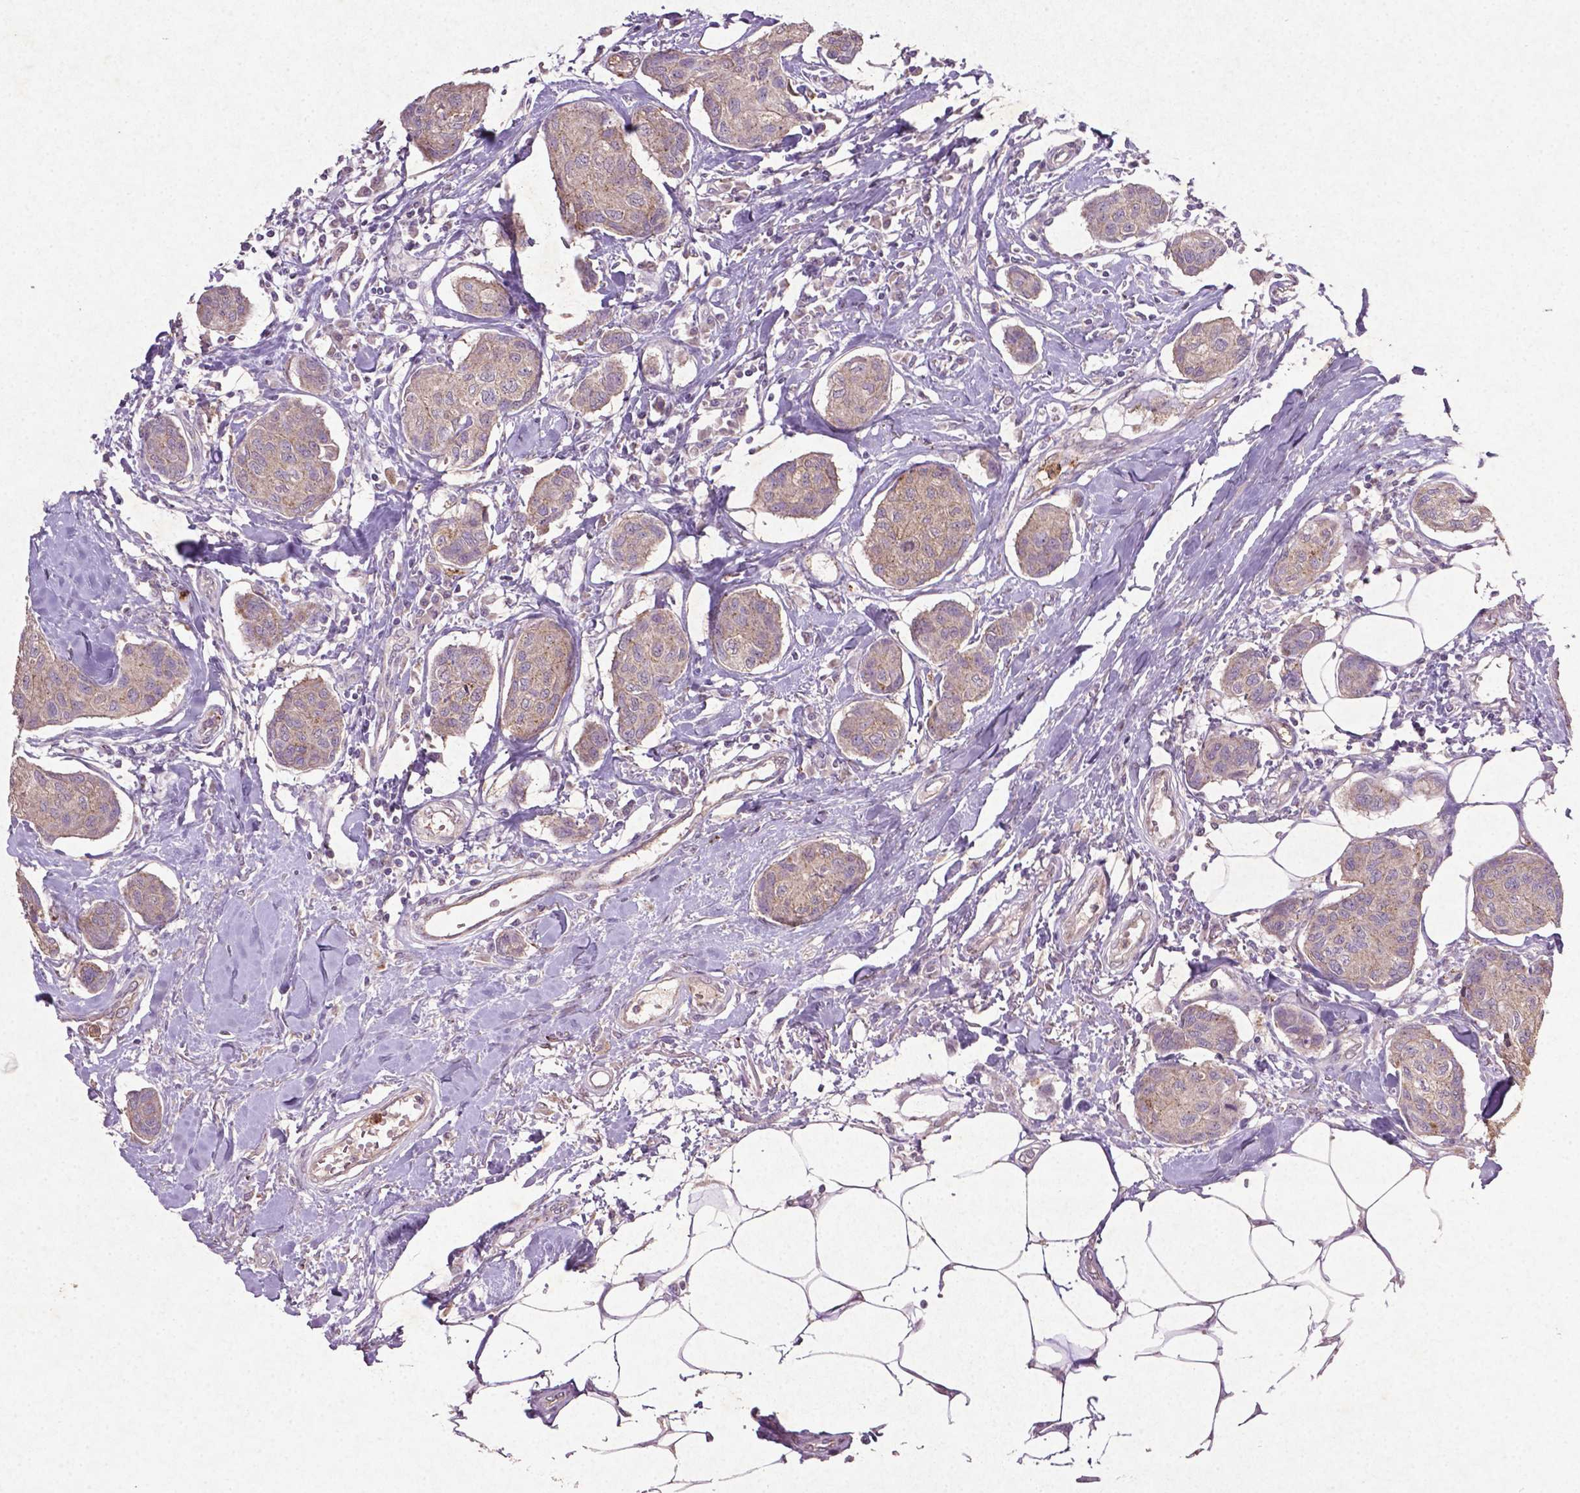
{"staining": {"intensity": "weak", "quantity": ">75%", "location": "cytoplasmic/membranous"}, "tissue": "breast cancer", "cell_type": "Tumor cells", "image_type": "cancer", "snomed": [{"axis": "morphology", "description": "Duct carcinoma"}, {"axis": "topography", "description": "Breast"}], "caption": "Human breast invasive ductal carcinoma stained with a protein marker reveals weak staining in tumor cells.", "gene": "MTOR", "patient": {"sex": "female", "age": 80}}